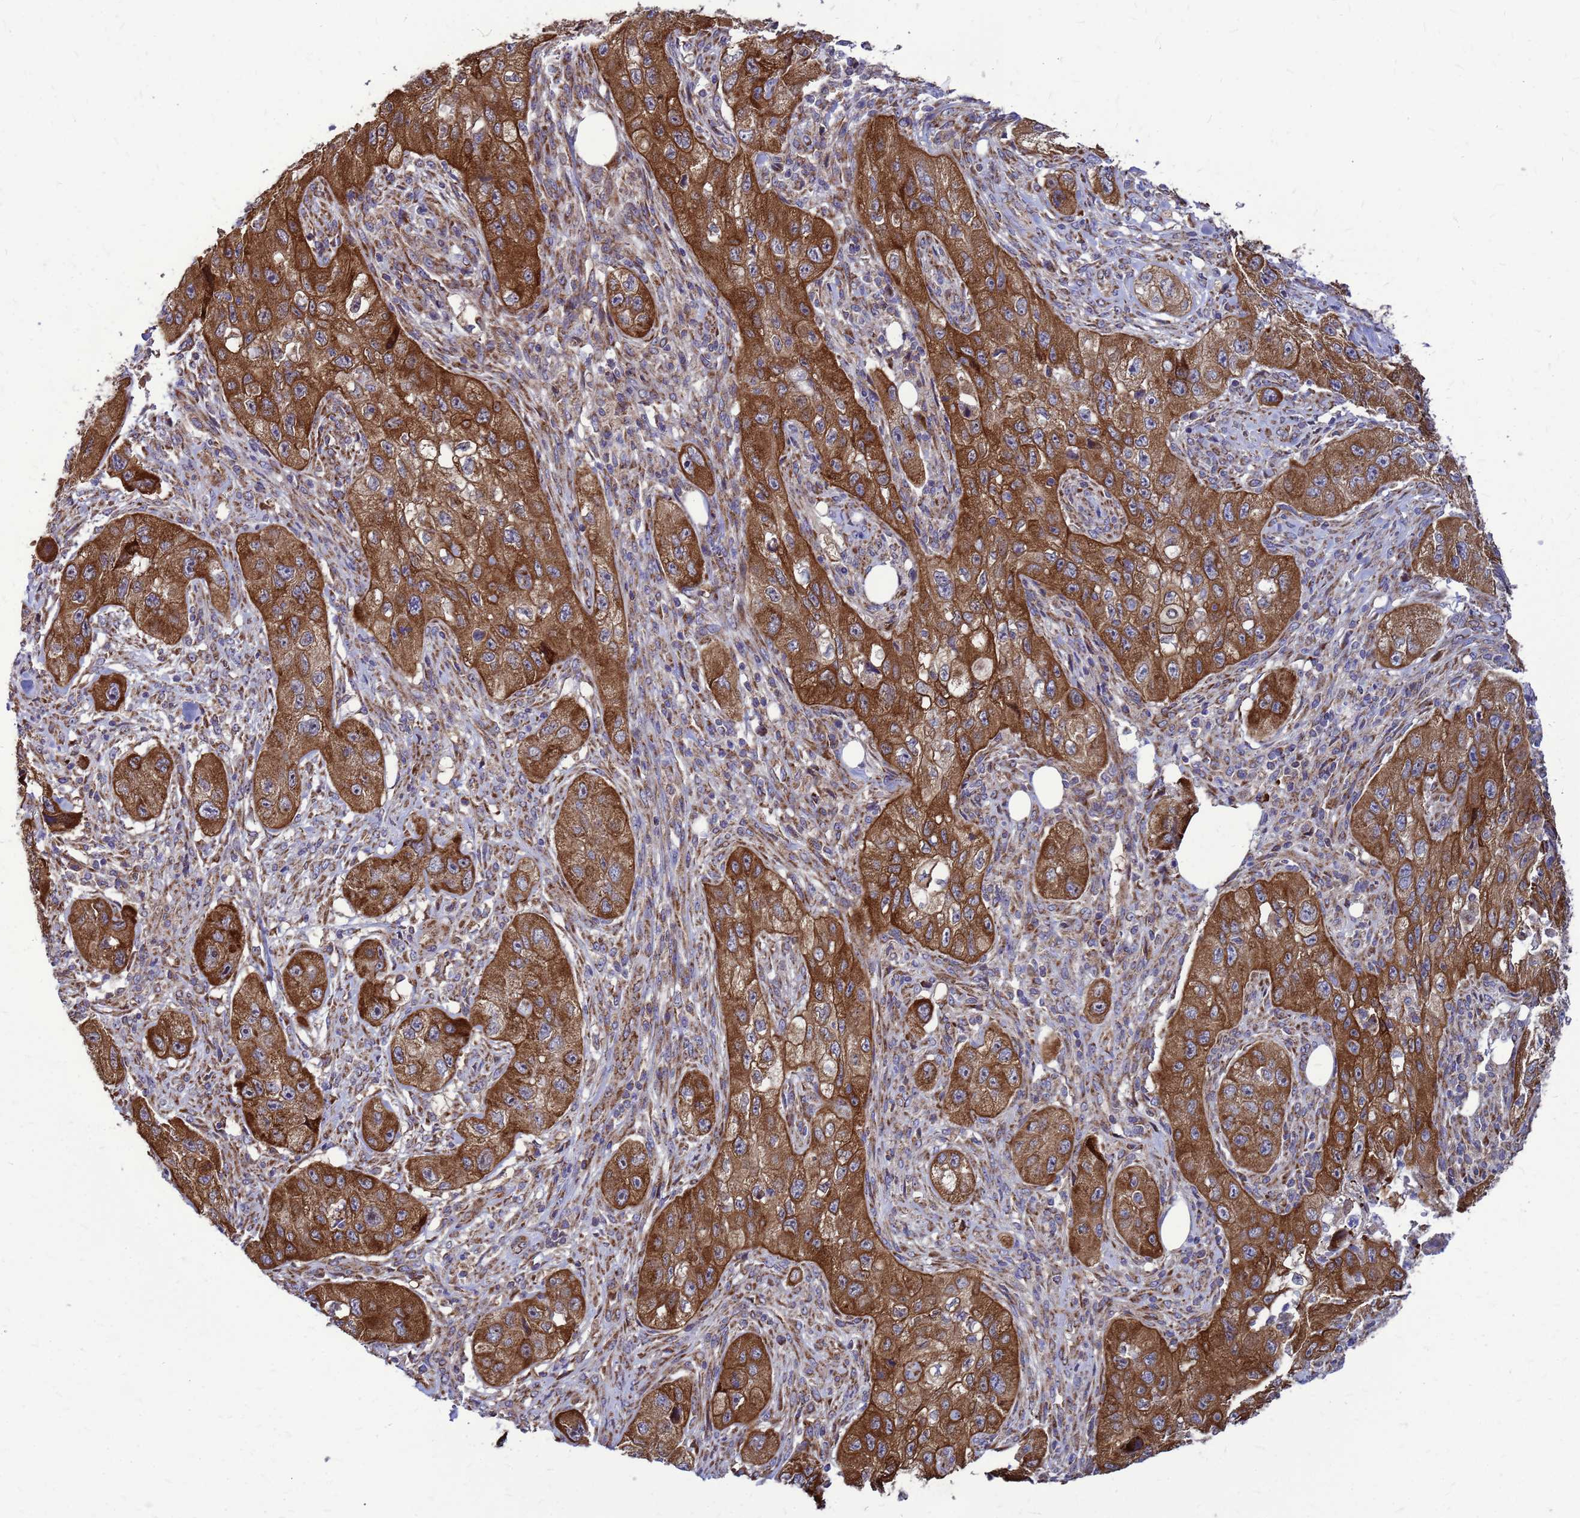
{"staining": {"intensity": "strong", "quantity": ">75%", "location": "cytoplasmic/membranous"}, "tissue": "skin cancer", "cell_type": "Tumor cells", "image_type": "cancer", "snomed": [{"axis": "morphology", "description": "Squamous cell carcinoma, NOS"}, {"axis": "topography", "description": "Skin"}, {"axis": "topography", "description": "Subcutis"}], "caption": "Immunohistochemistry (IHC) (DAB) staining of human squamous cell carcinoma (skin) demonstrates strong cytoplasmic/membranous protein staining in about >75% of tumor cells.", "gene": "FSTL4", "patient": {"sex": "male", "age": 73}}